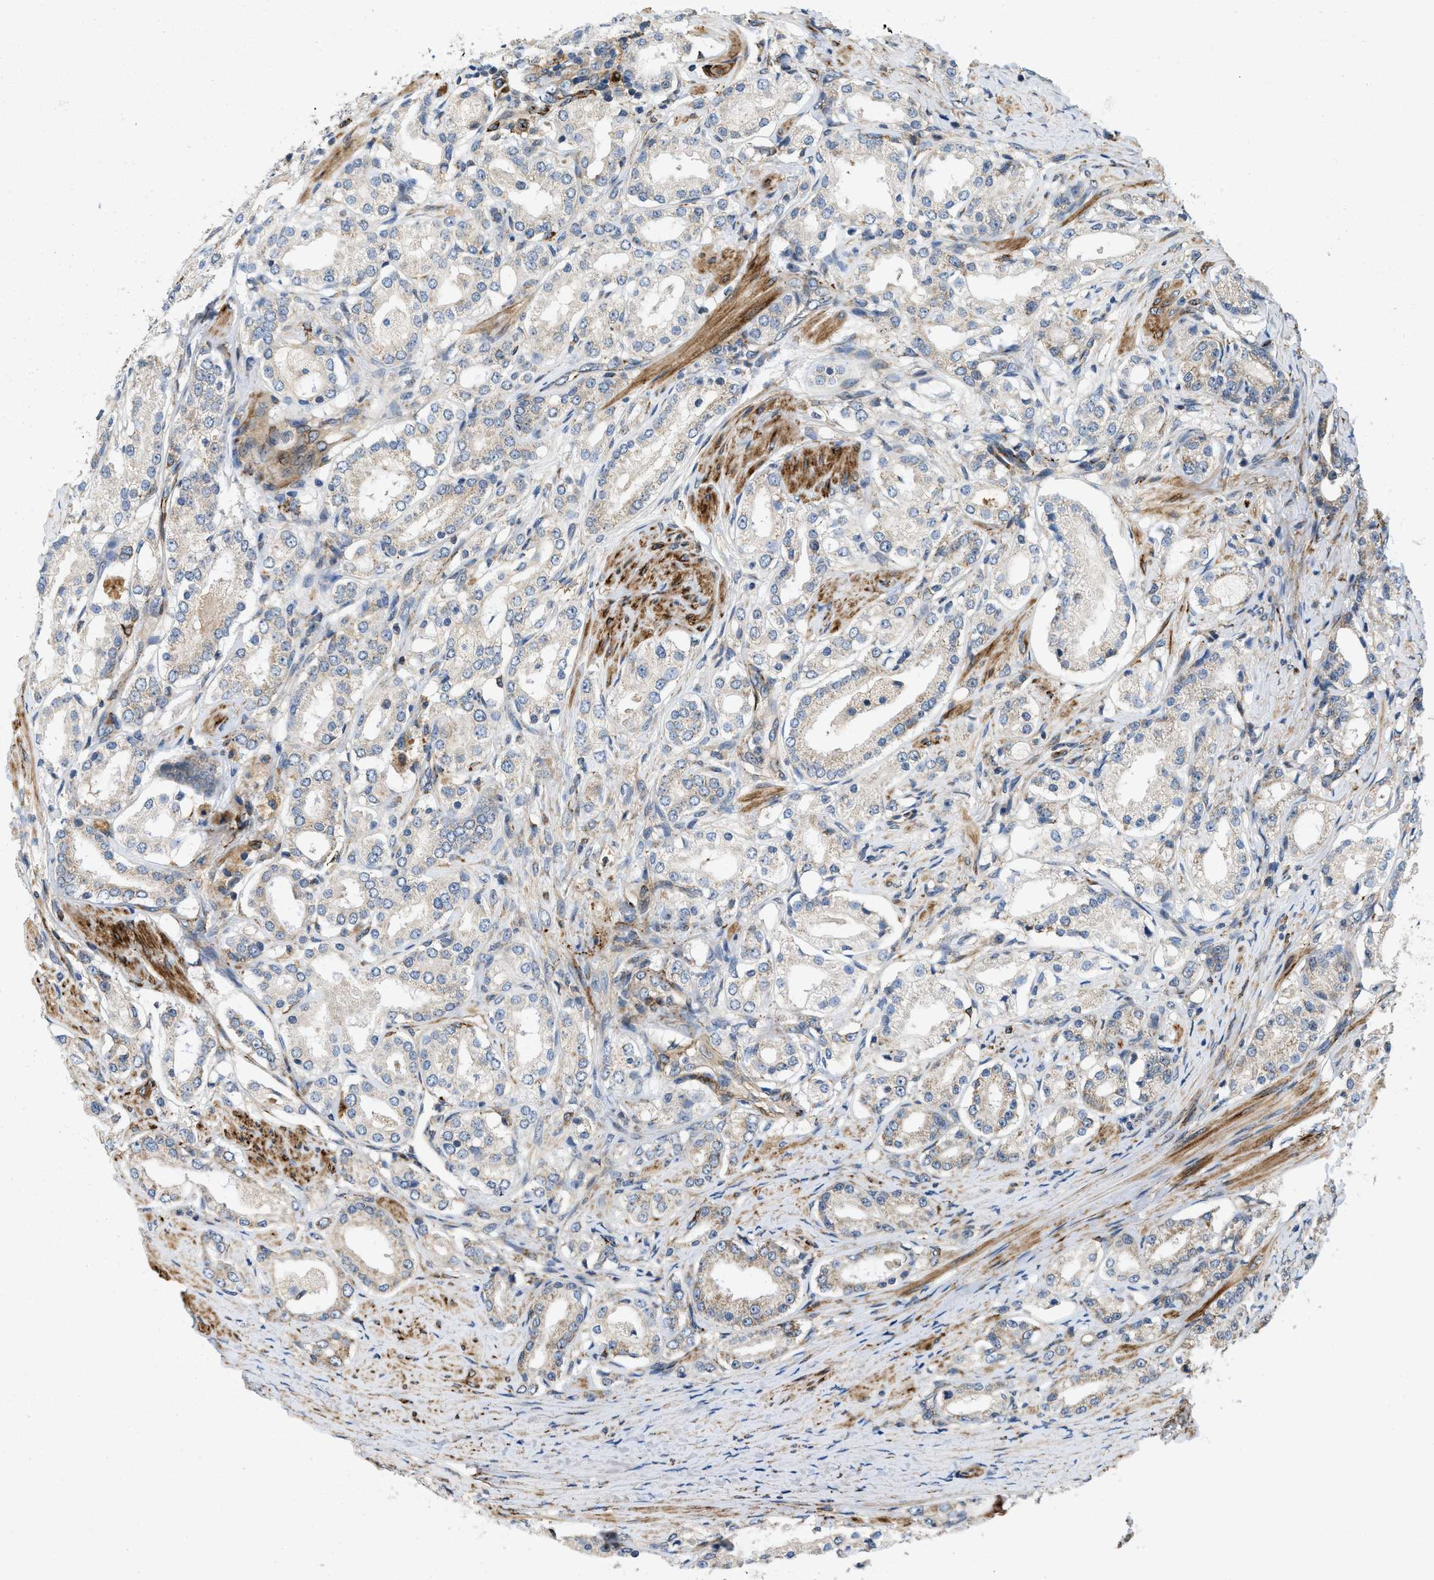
{"staining": {"intensity": "weak", "quantity": "<25%", "location": "cytoplasmic/membranous"}, "tissue": "prostate cancer", "cell_type": "Tumor cells", "image_type": "cancer", "snomed": [{"axis": "morphology", "description": "Adenocarcinoma, Low grade"}, {"axis": "topography", "description": "Prostate"}], "caption": "This is a photomicrograph of immunohistochemistry (IHC) staining of prostate low-grade adenocarcinoma, which shows no positivity in tumor cells.", "gene": "ZNF599", "patient": {"sex": "male", "age": 63}}